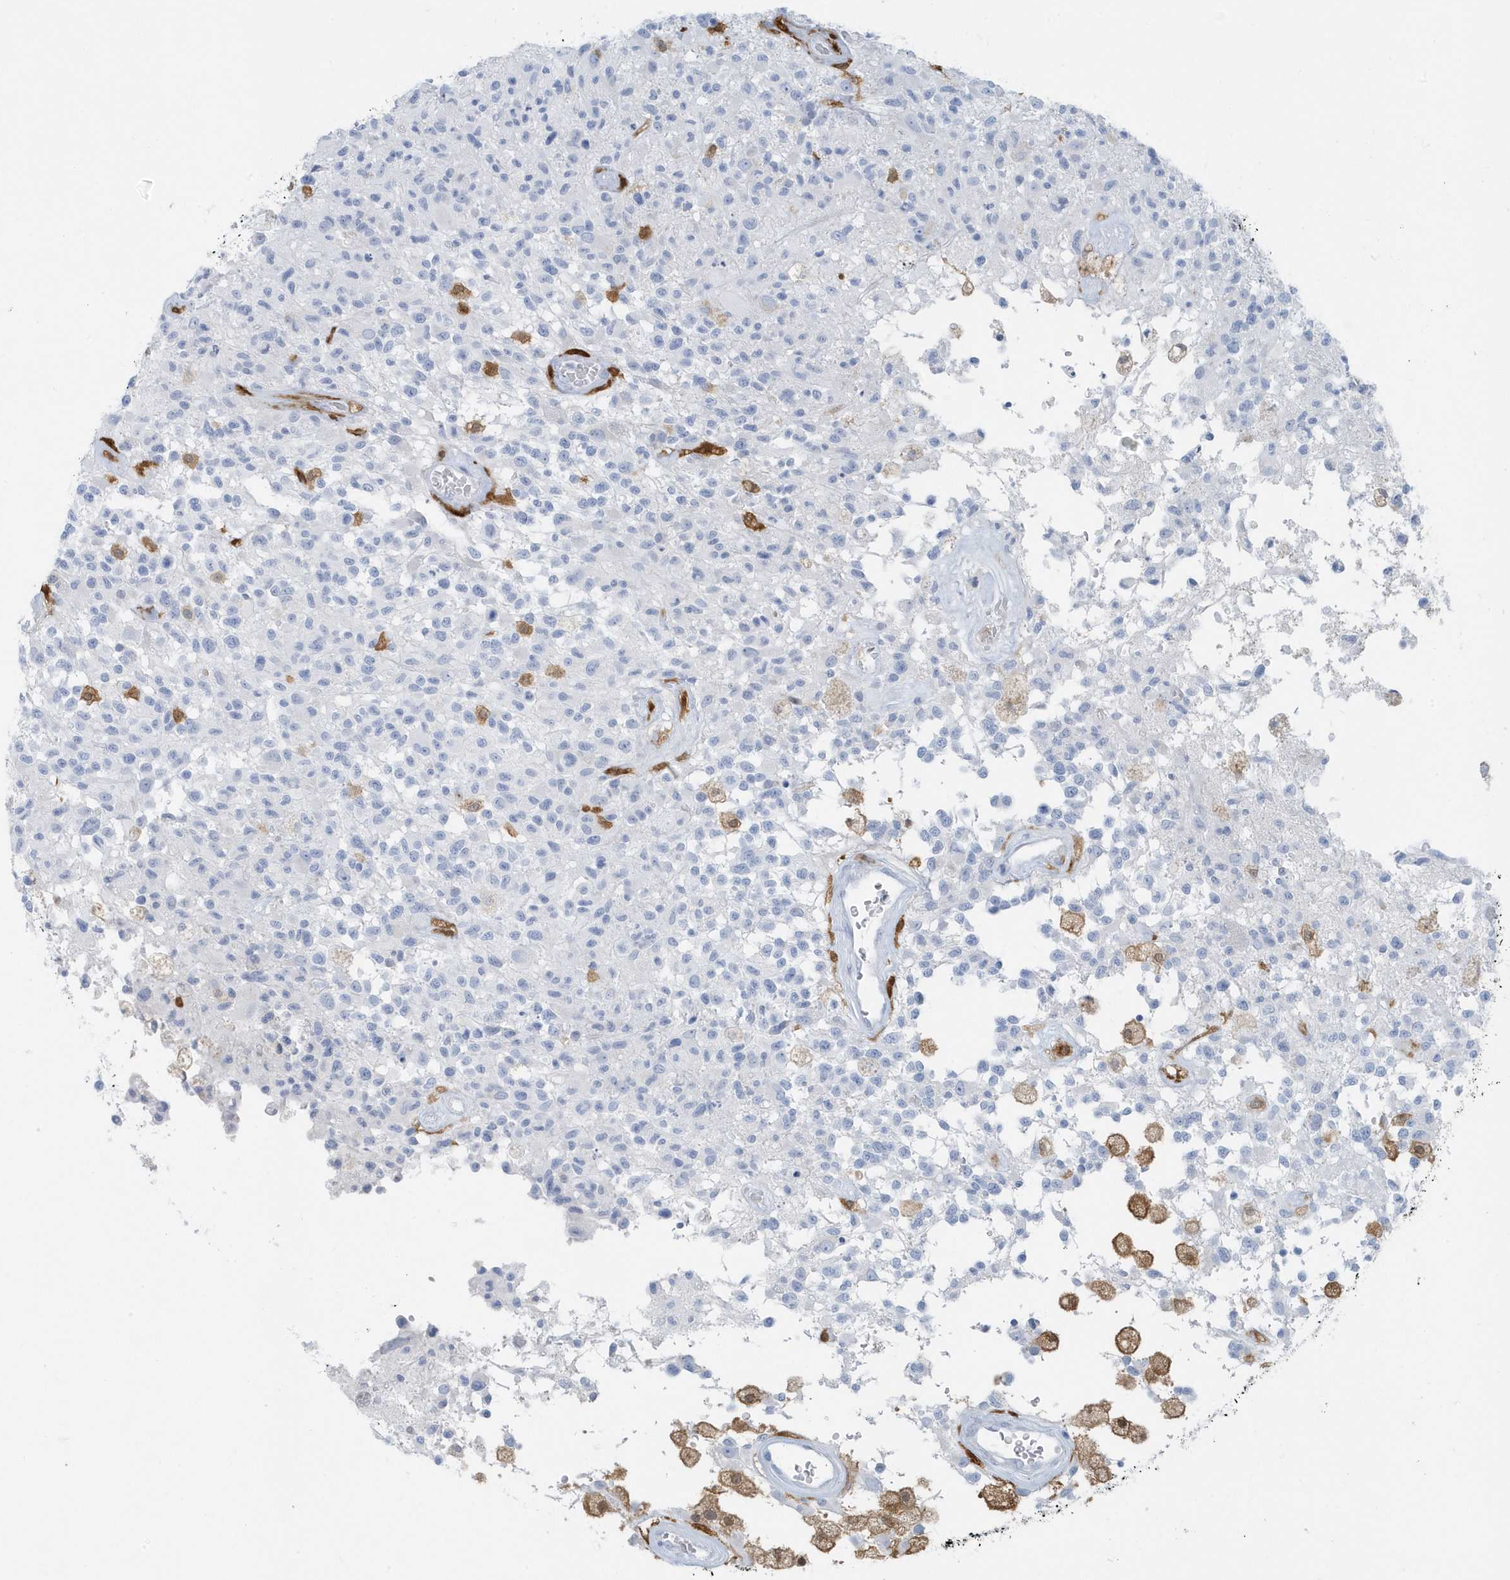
{"staining": {"intensity": "negative", "quantity": "none", "location": "none"}, "tissue": "glioma", "cell_type": "Tumor cells", "image_type": "cancer", "snomed": [{"axis": "morphology", "description": "Glioma, malignant, High grade"}, {"axis": "morphology", "description": "Glioblastoma, NOS"}, {"axis": "topography", "description": "Brain"}], "caption": "Tumor cells show no significant positivity in glioblastoma.", "gene": "FAM98A", "patient": {"sex": "male", "age": 60}}